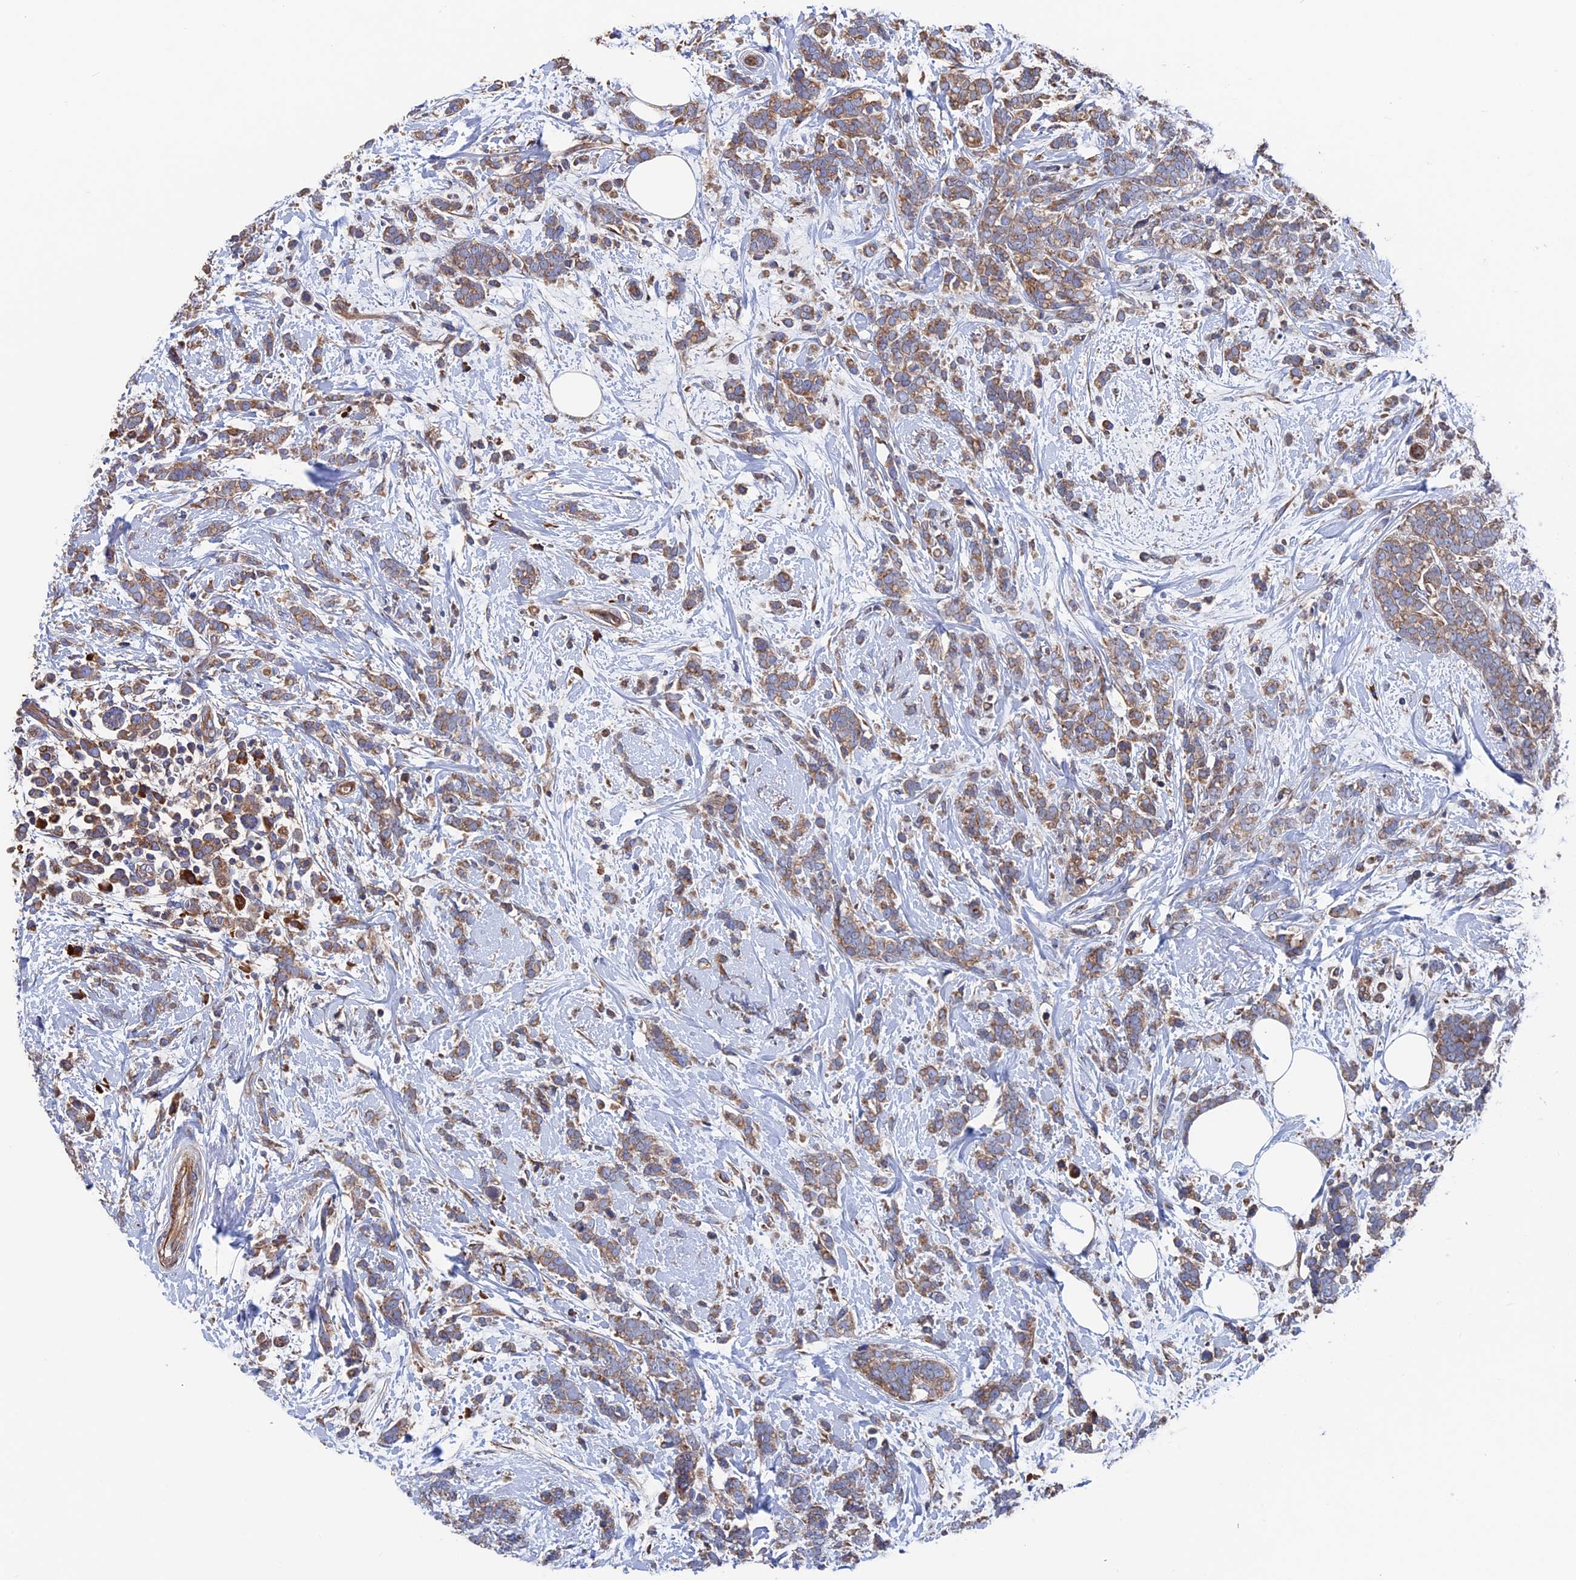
{"staining": {"intensity": "moderate", "quantity": ">75%", "location": "cytoplasmic/membranous"}, "tissue": "breast cancer", "cell_type": "Tumor cells", "image_type": "cancer", "snomed": [{"axis": "morphology", "description": "Lobular carcinoma"}, {"axis": "topography", "description": "Breast"}], "caption": "Protein expression by immunohistochemistry (IHC) displays moderate cytoplasmic/membranous expression in about >75% of tumor cells in lobular carcinoma (breast).", "gene": "DNAJC3", "patient": {"sex": "female", "age": 58}}